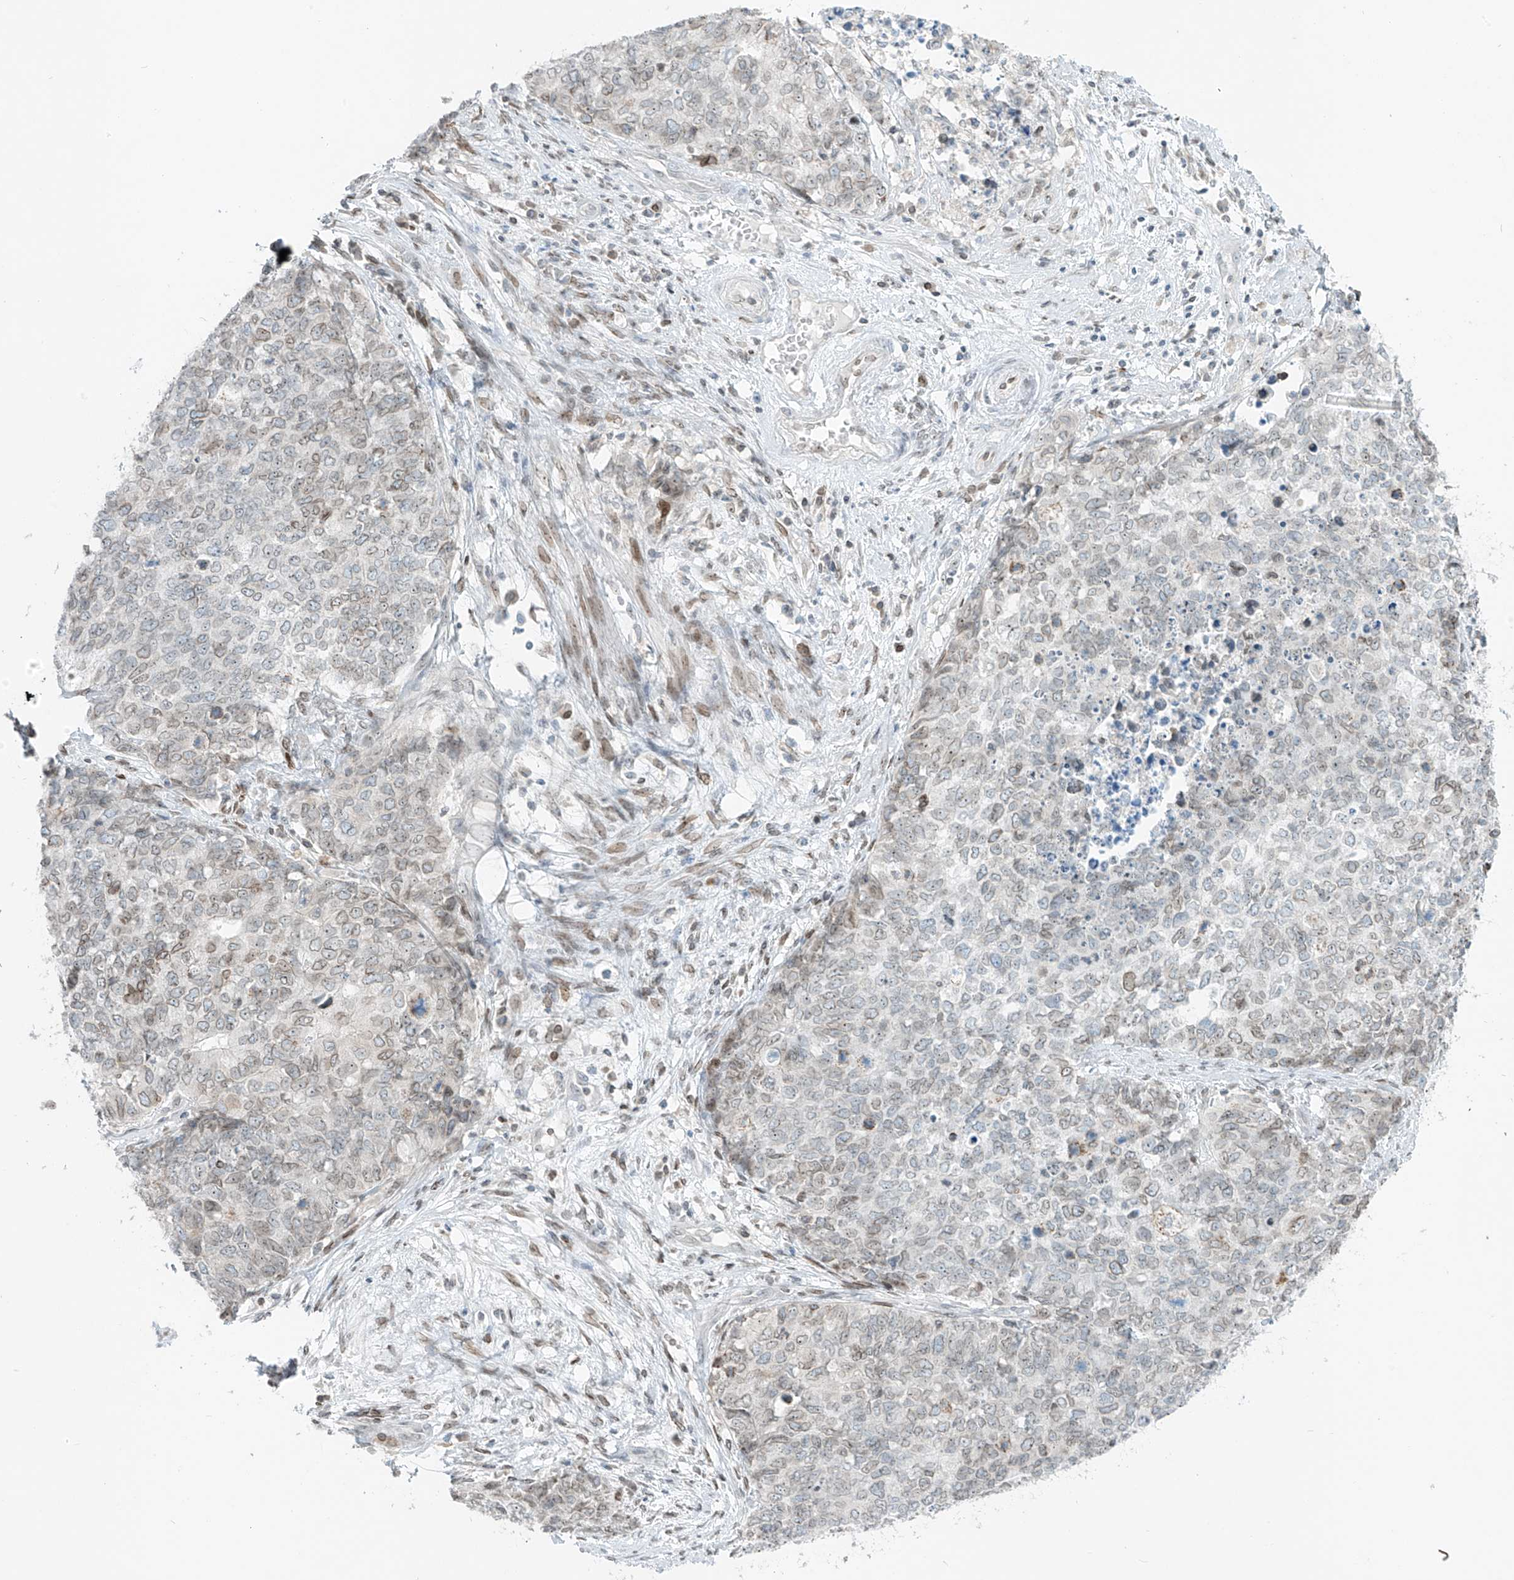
{"staining": {"intensity": "weak", "quantity": "25%-75%", "location": "cytoplasmic/membranous,nuclear"}, "tissue": "cervical cancer", "cell_type": "Tumor cells", "image_type": "cancer", "snomed": [{"axis": "morphology", "description": "Squamous cell carcinoma, NOS"}, {"axis": "topography", "description": "Cervix"}], "caption": "The immunohistochemical stain highlights weak cytoplasmic/membranous and nuclear positivity in tumor cells of cervical cancer (squamous cell carcinoma) tissue.", "gene": "SAMD15", "patient": {"sex": "female", "age": 63}}